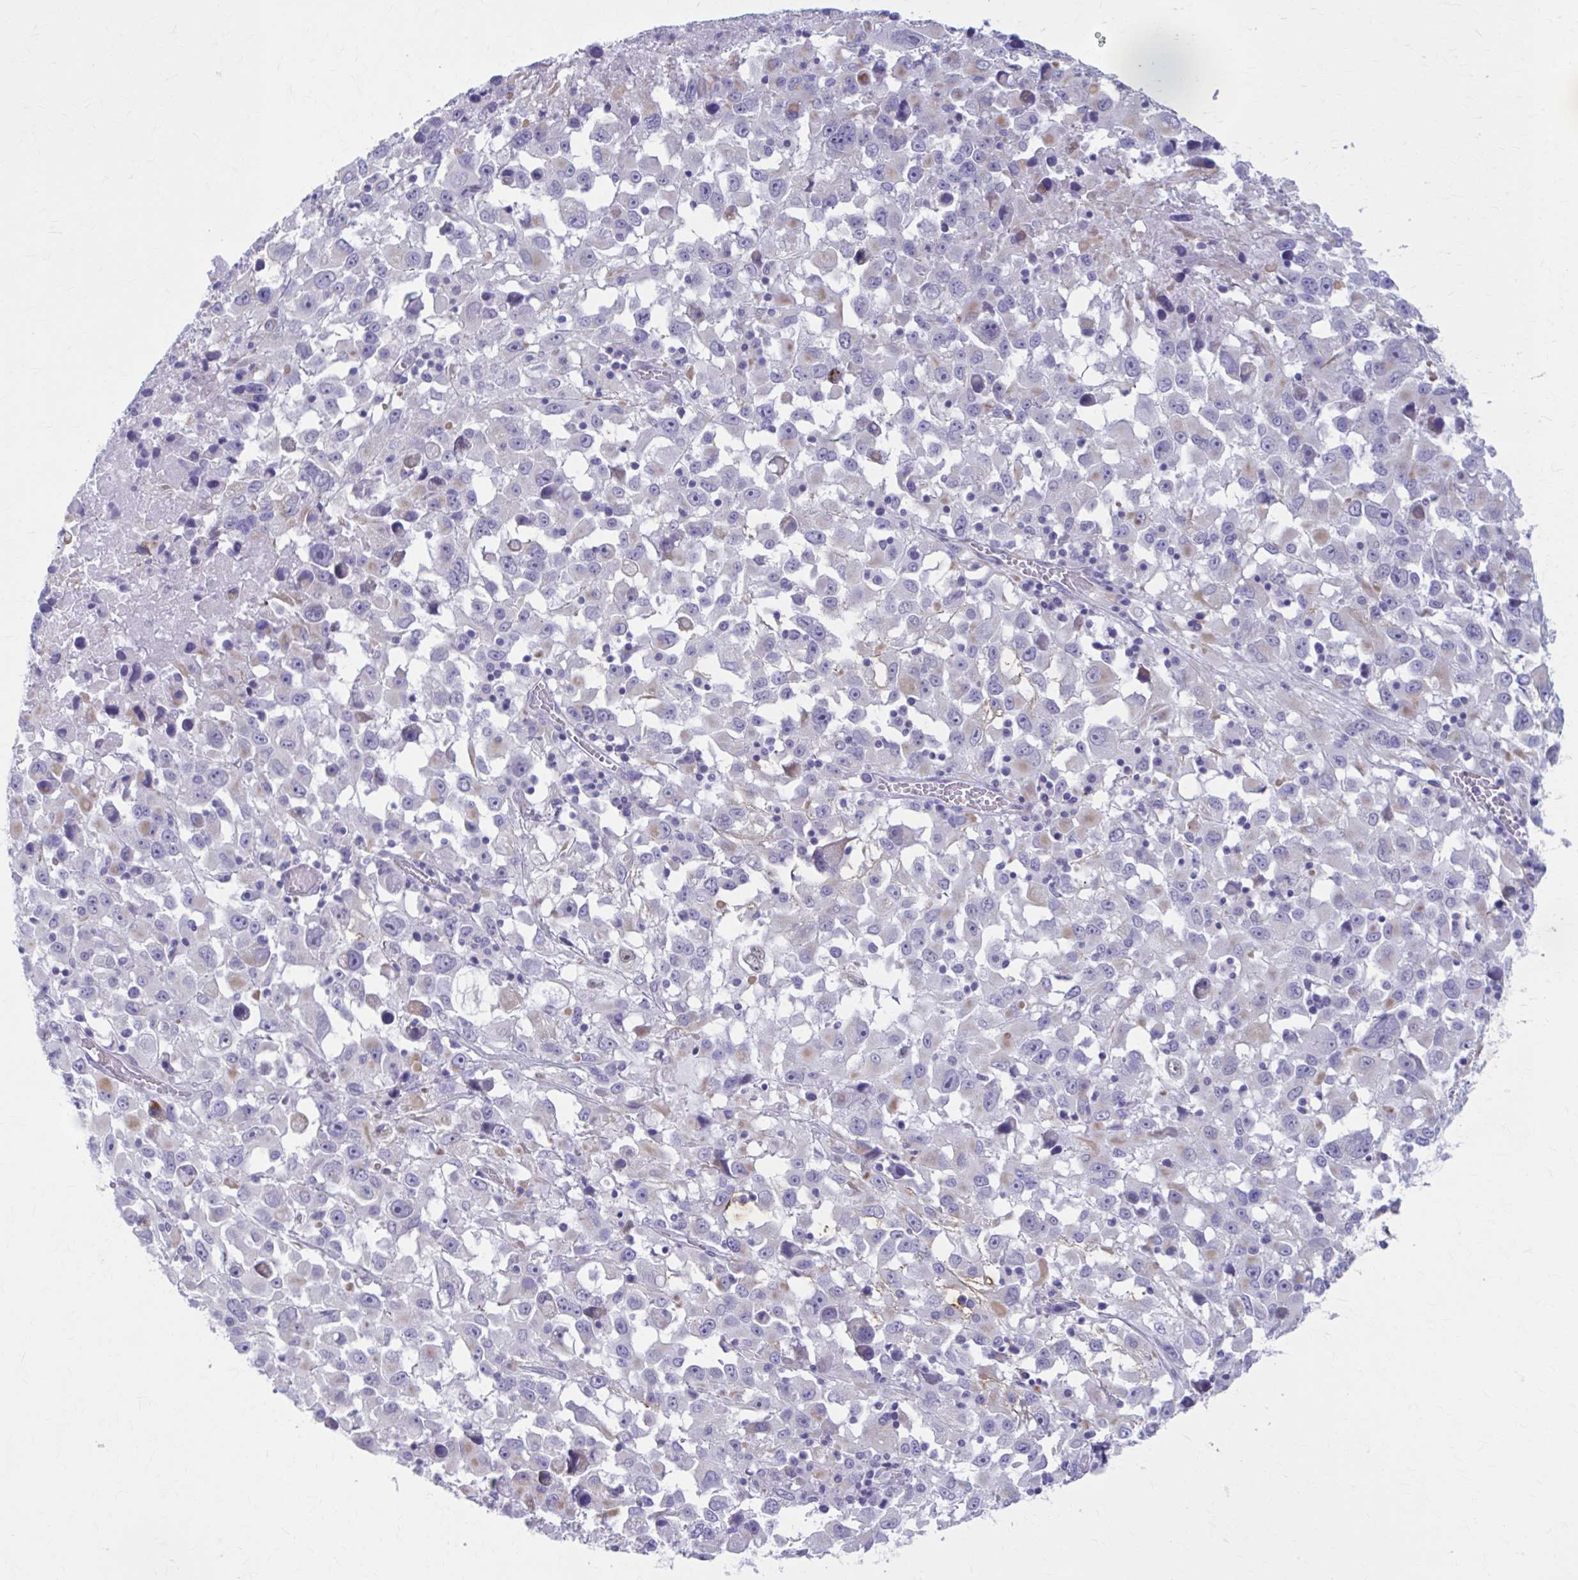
{"staining": {"intensity": "negative", "quantity": "none", "location": "none"}, "tissue": "melanoma", "cell_type": "Tumor cells", "image_type": "cancer", "snomed": [{"axis": "morphology", "description": "Malignant melanoma, Metastatic site"}, {"axis": "topography", "description": "Soft tissue"}], "caption": "There is no significant positivity in tumor cells of melanoma.", "gene": "CCDC105", "patient": {"sex": "male", "age": 50}}